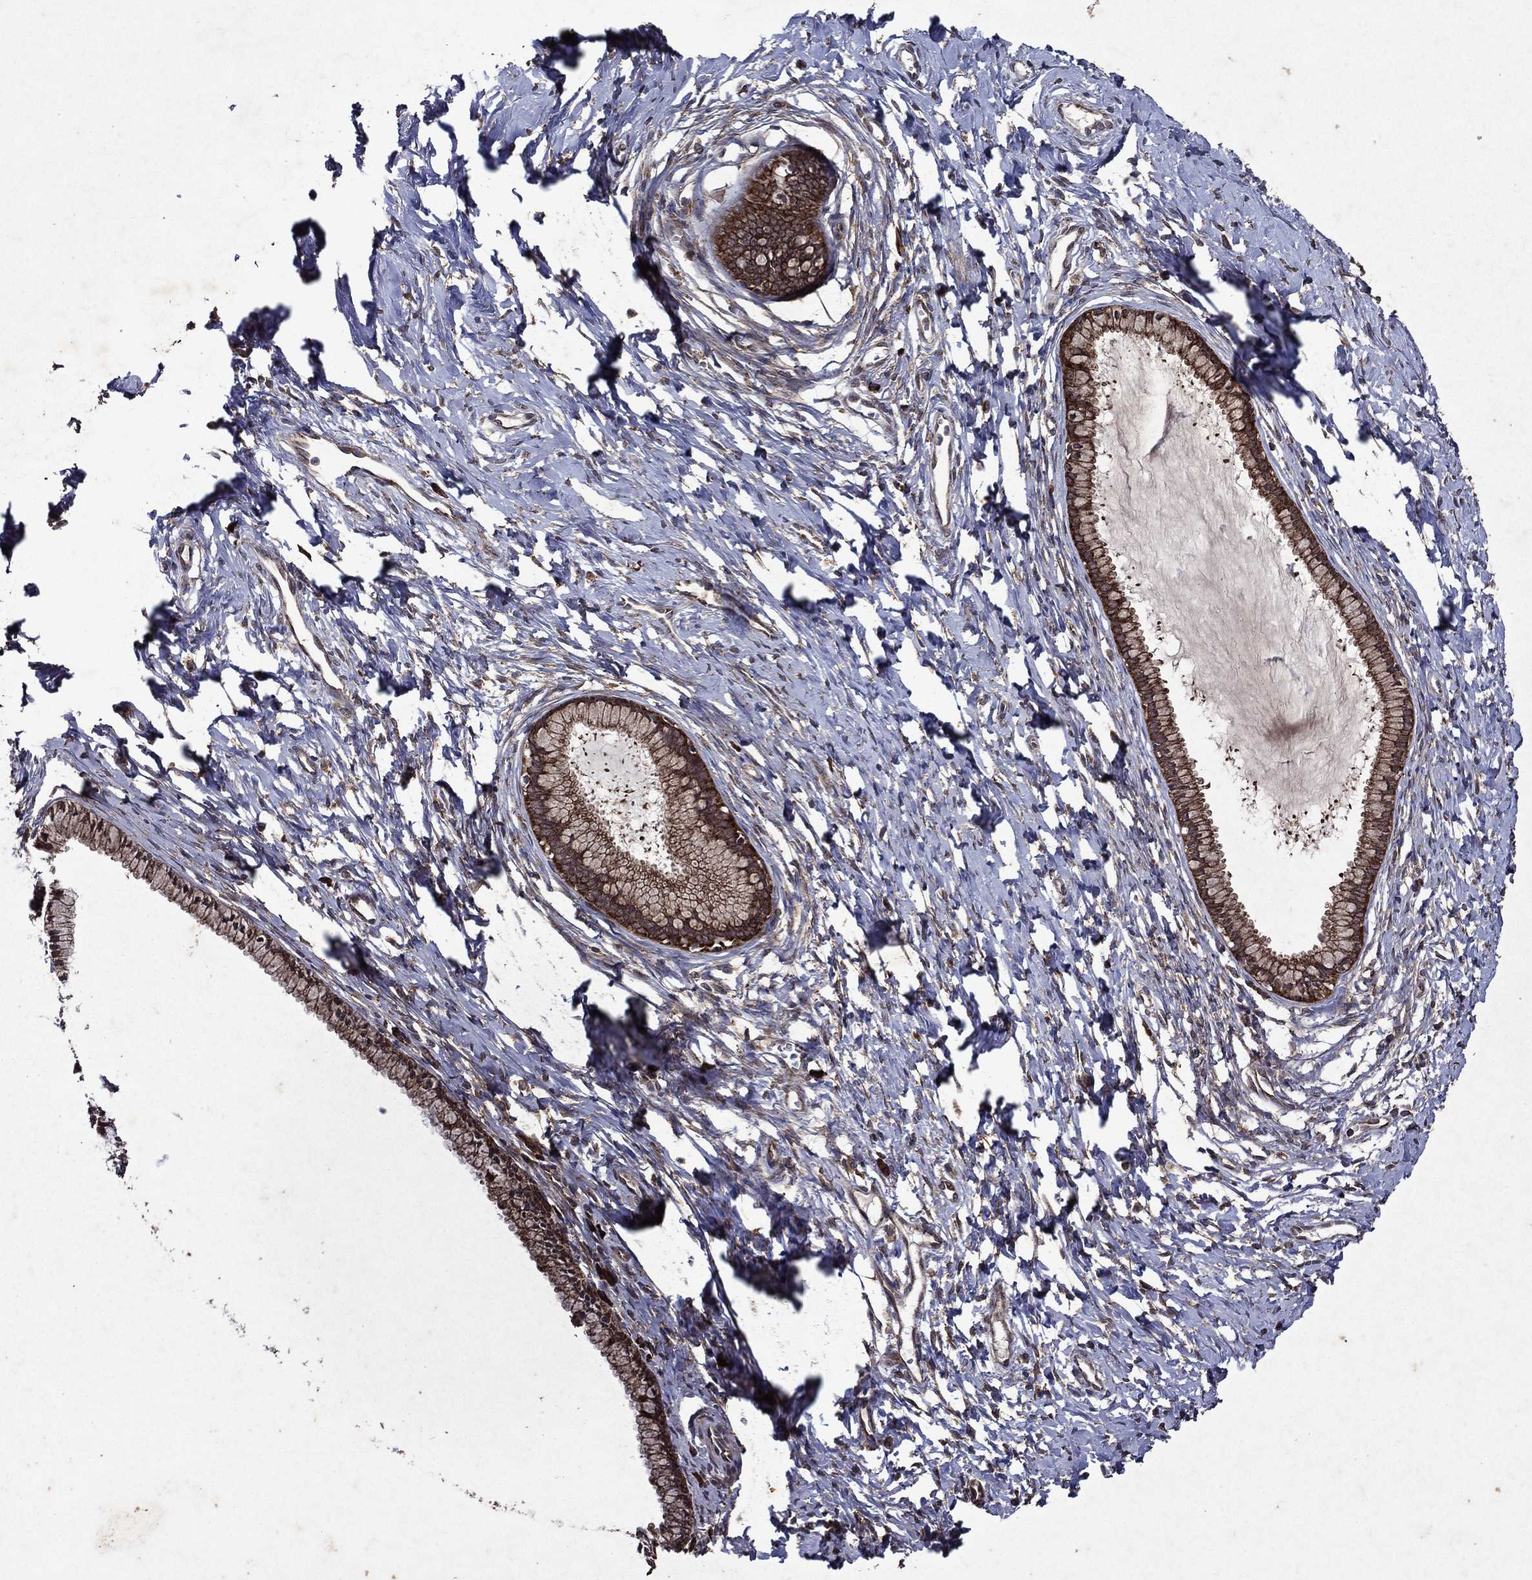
{"staining": {"intensity": "moderate", "quantity": ">75%", "location": "cytoplasmic/membranous"}, "tissue": "cervix", "cell_type": "Glandular cells", "image_type": "normal", "snomed": [{"axis": "morphology", "description": "Normal tissue, NOS"}, {"axis": "topography", "description": "Cervix"}], "caption": "Brown immunohistochemical staining in benign cervix demonstrates moderate cytoplasmic/membranous staining in about >75% of glandular cells.", "gene": "EIF2B4", "patient": {"sex": "female", "age": 40}}